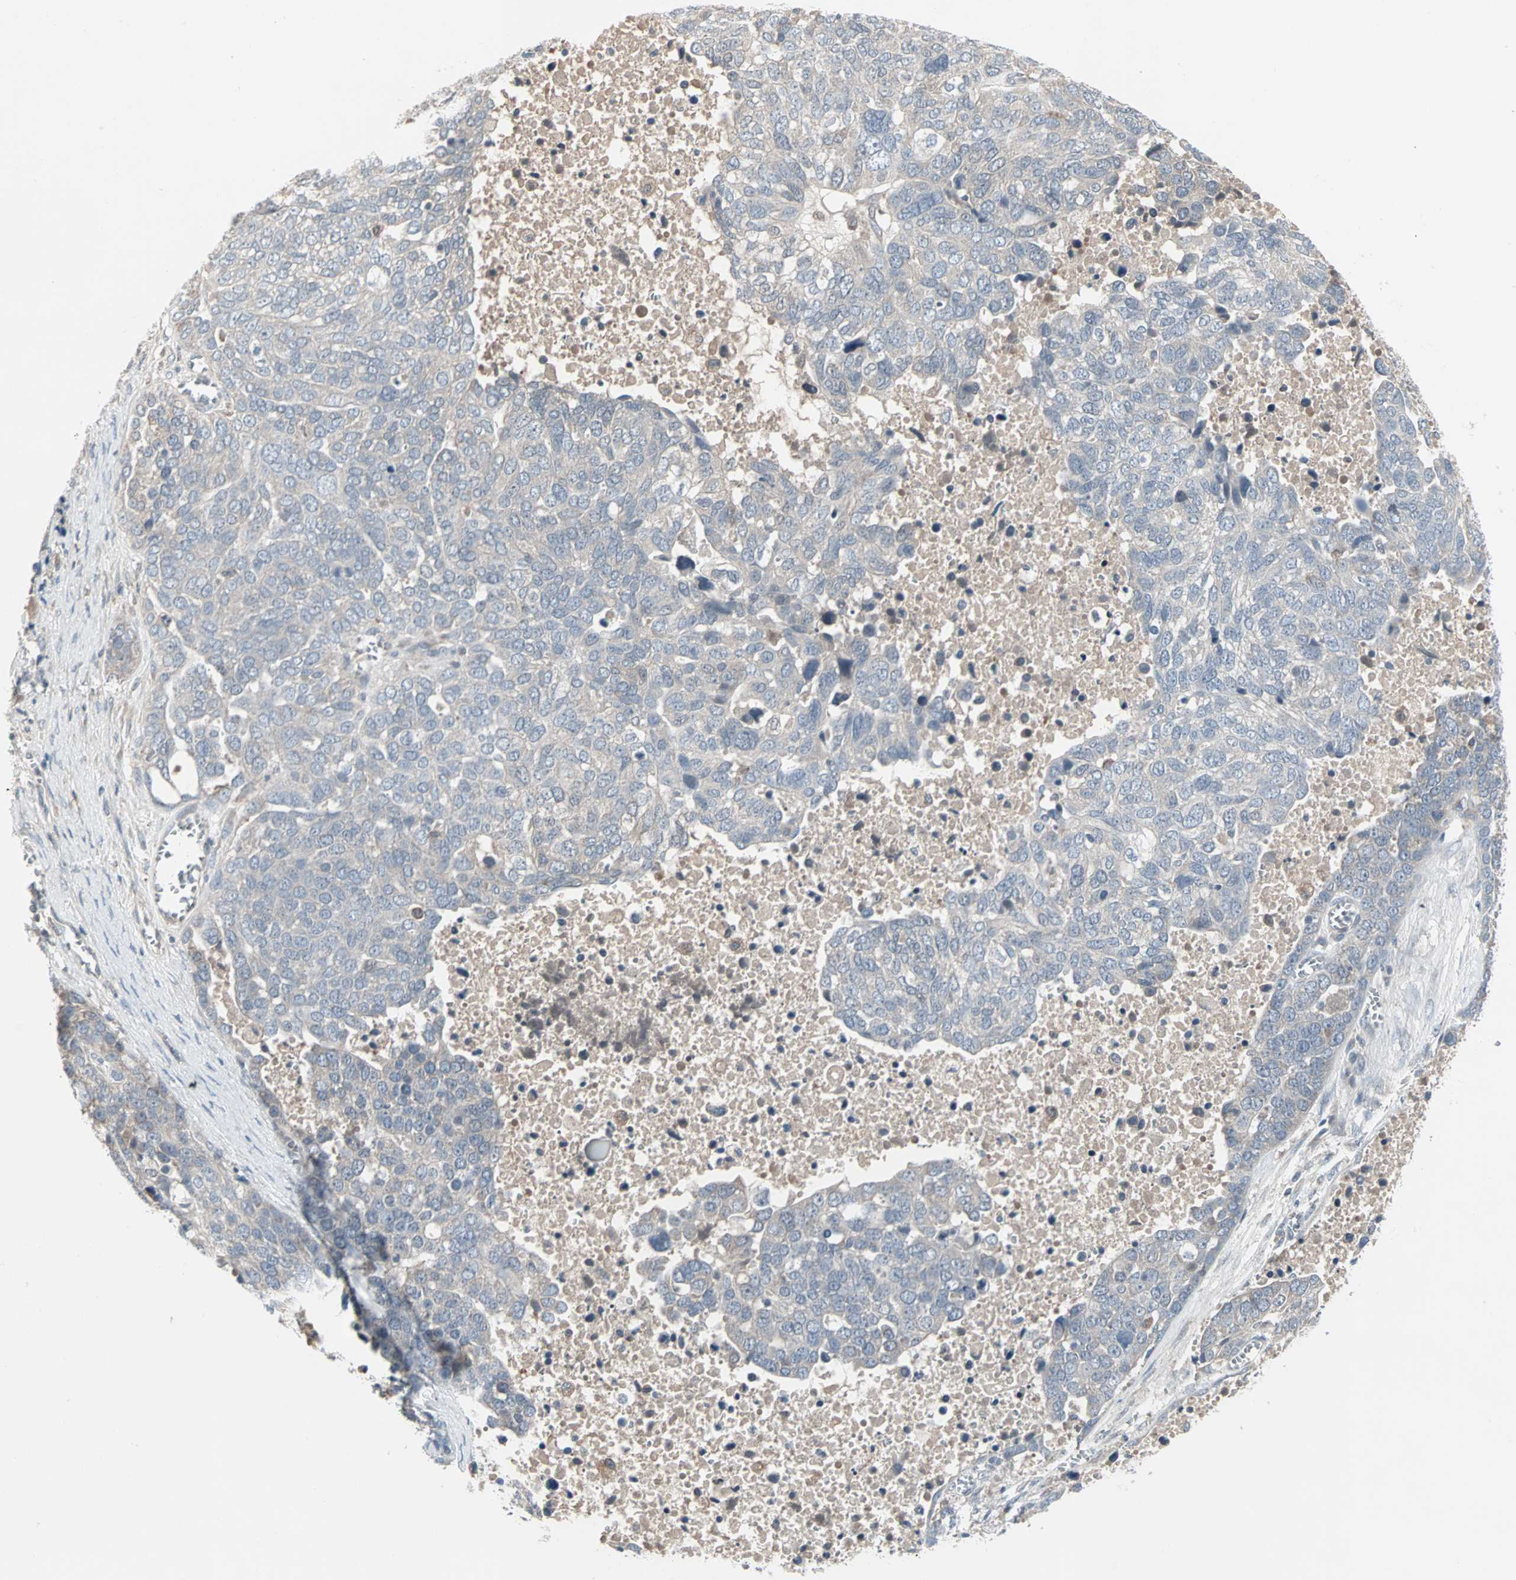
{"staining": {"intensity": "negative", "quantity": "none", "location": "none"}, "tissue": "ovarian cancer", "cell_type": "Tumor cells", "image_type": "cancer", "snomed": [{"axis": "morphology", "description": "Cystadenocarcinoma, serous, NOS"}, {"axis": "topography", "description": "Ovary"}], "caption": "High power microscopy image of an immunohistochemistry image of ovarian serous cystadenocarcinoma, revealing no significant expression in tumor cells.", "gene": "JMJD7-PLA2G4B", "patient": {"sex": "female", "age": 44}}